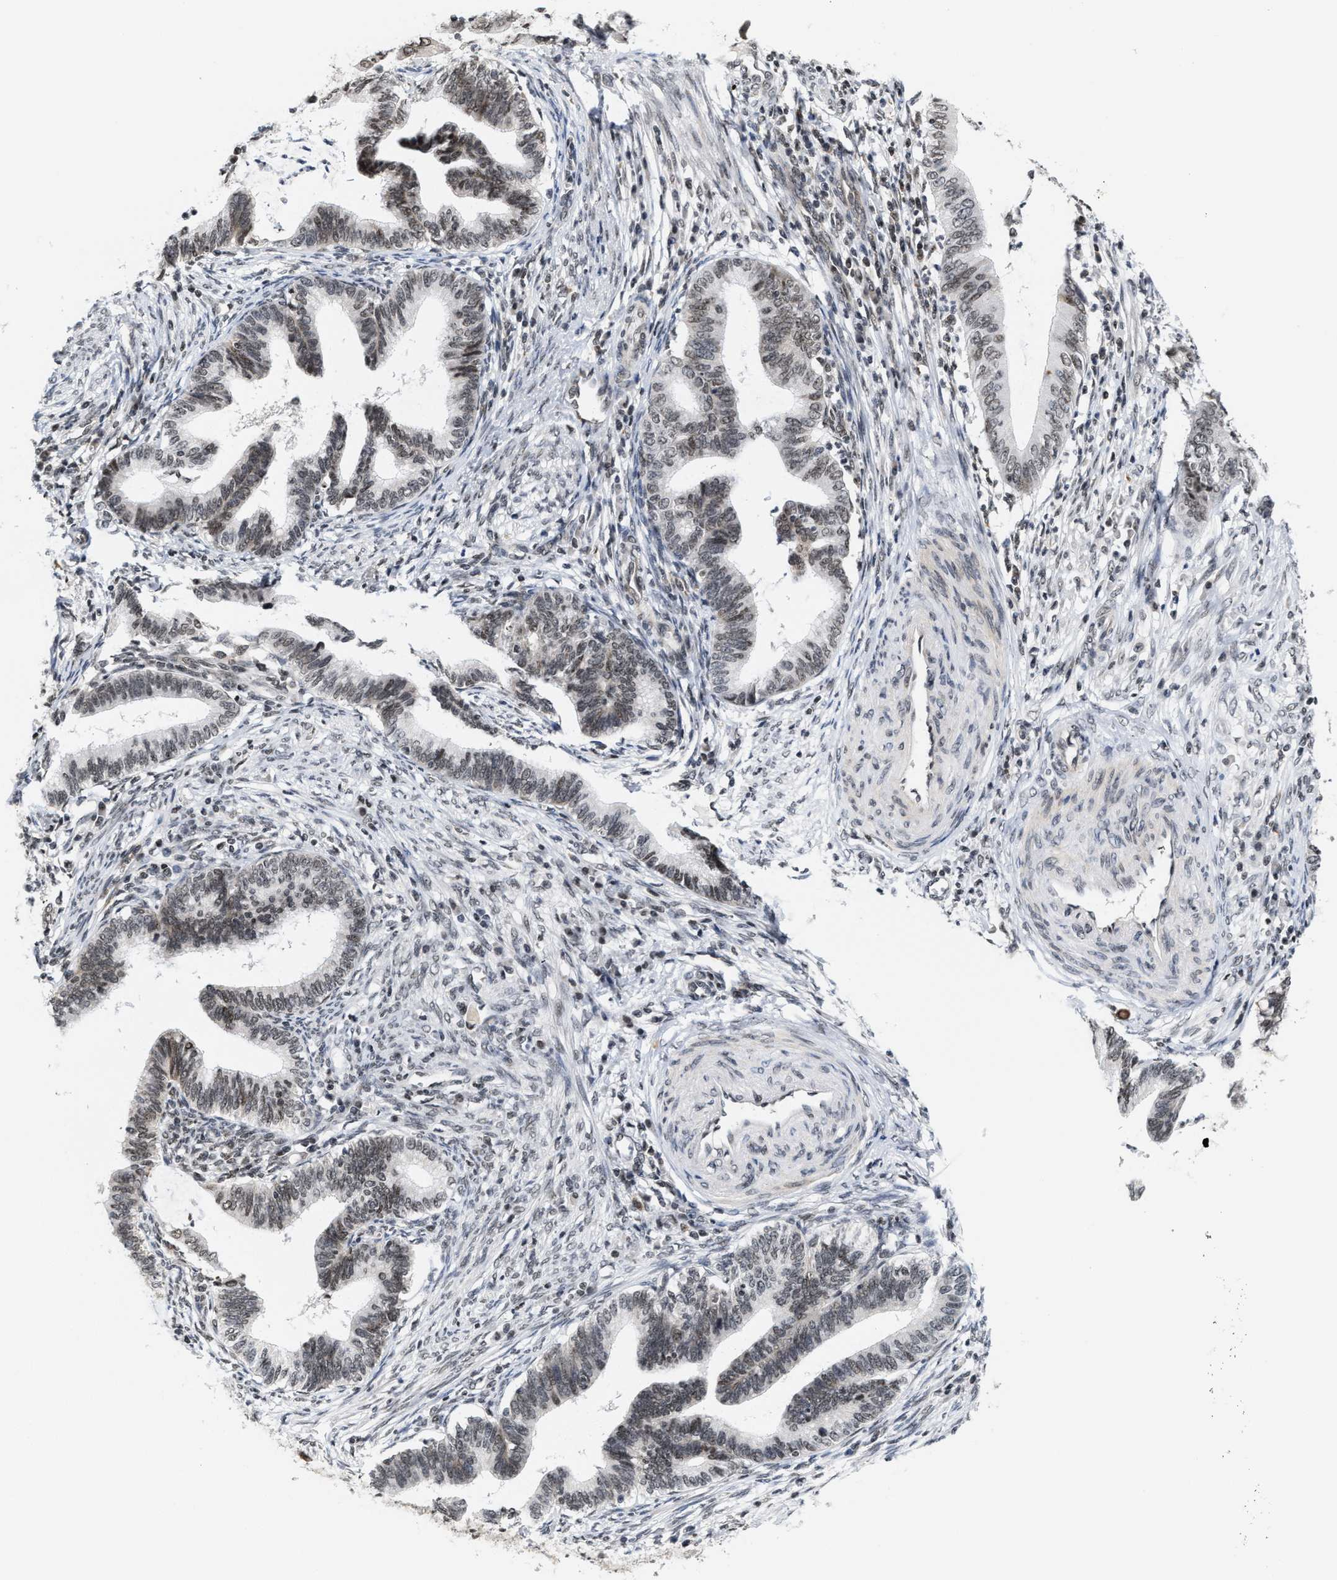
{"staining": {"intensity": "weak", "quantity": ">75%", "location": "nuclear"}, "tissue": "cervical cancer", "cell_type": "Tumor cells", "image_type": "cancer", "snomed": [{"axis": "morphology", "description": "Adenocarcinoma, NOS"}, {"axis": "topography", "description": "Cervix"}], "caption": "This photomicrograph shows cervical adenocarcinoma stained with immunohistochemistry to label a protein in brown. The nuclear of tumor cells show weak positivity for the protein. Nuclei are counter-stained blue.", "gene": "ANKRD6", "patient": {"sex": "female", "age": 36}}